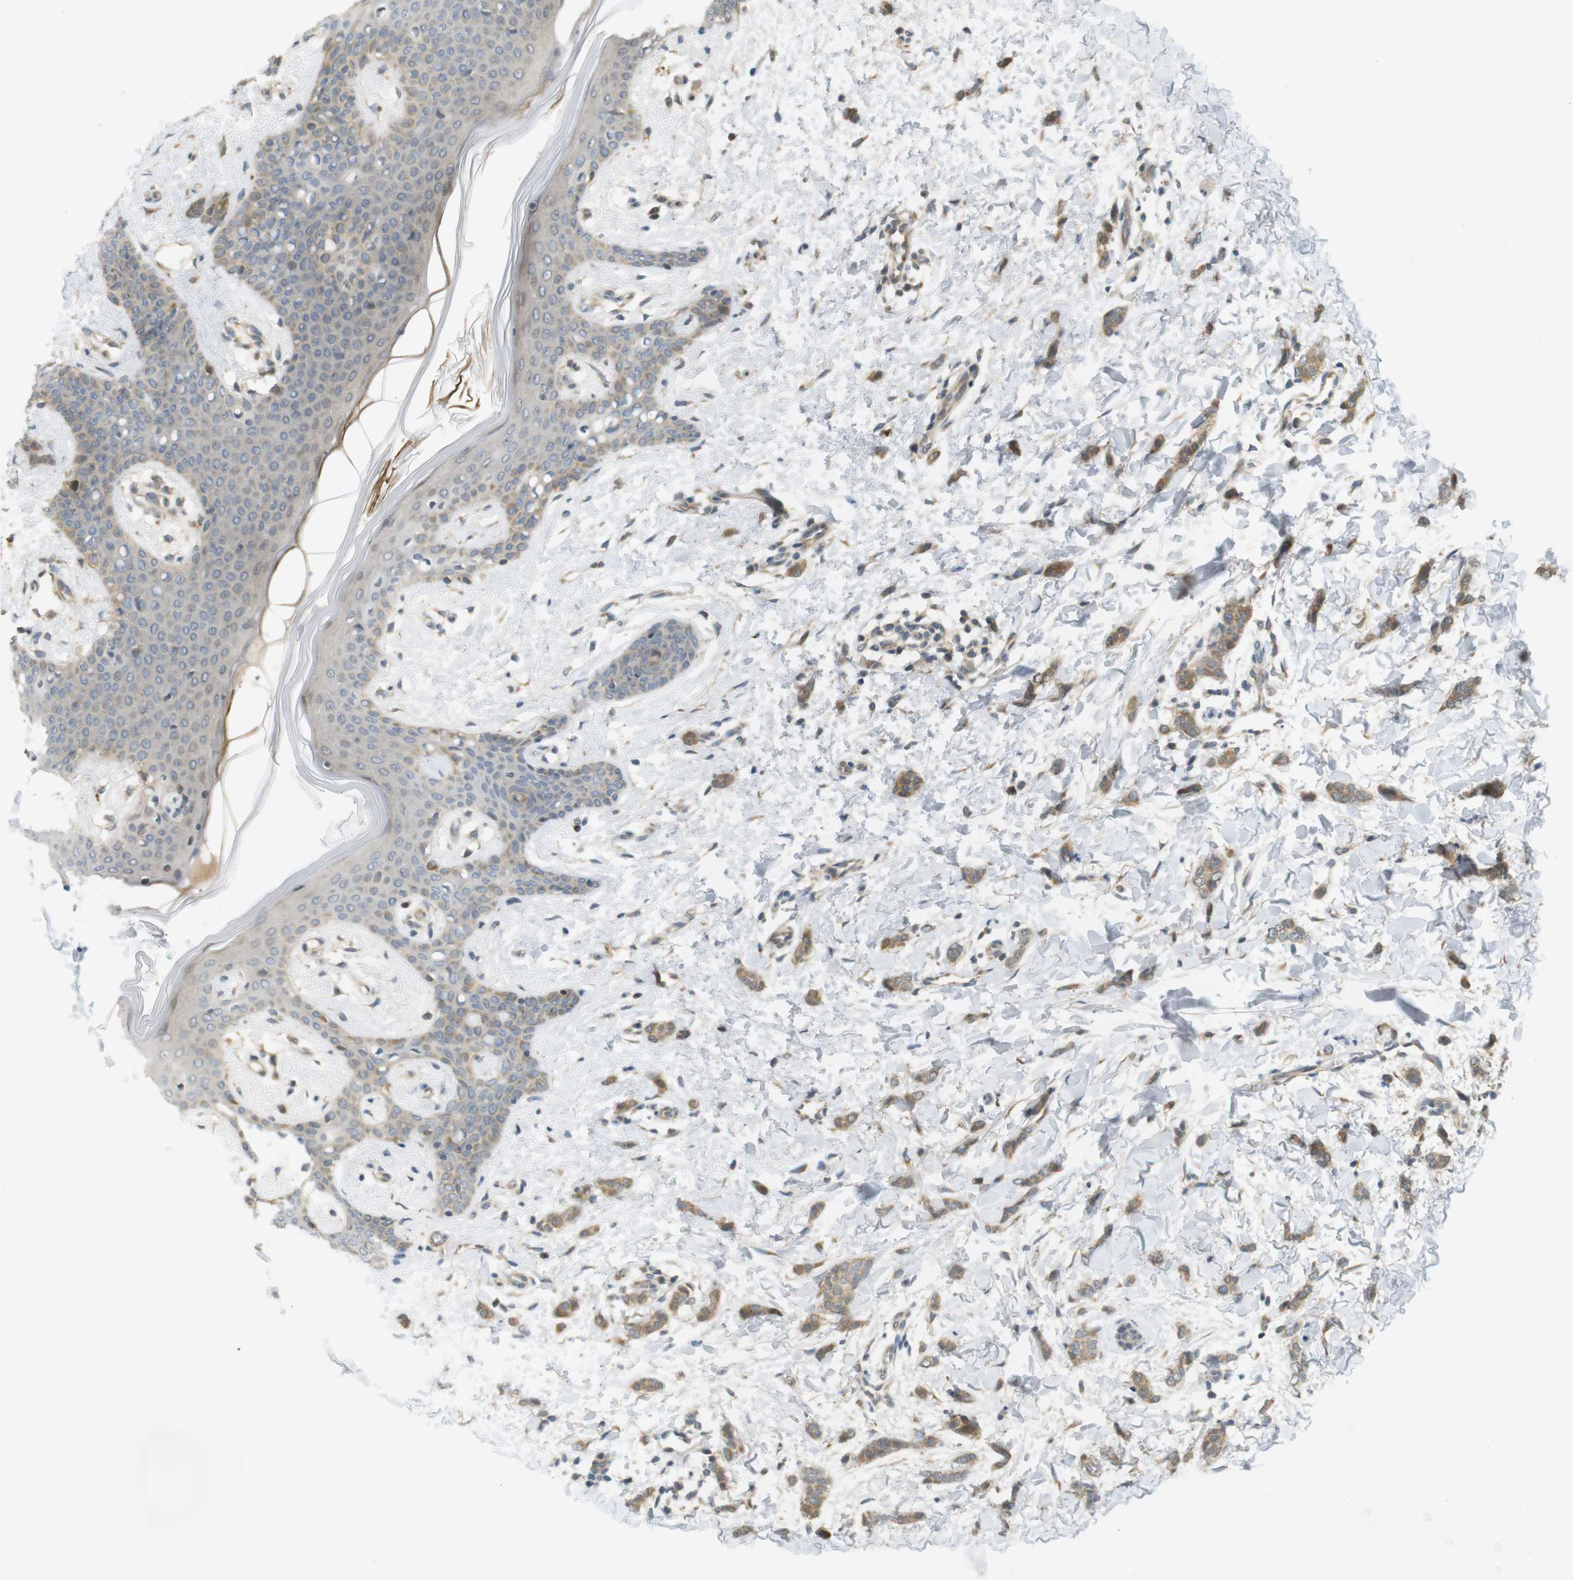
{"staining": {"intensity": "moderate", "quantity": ">75%", "location": "cytoplasmic/membranous"}, "tissue": "breast cancer", "cell_type": "Tumor cells", "image_type": "cancer", "snomed": [{"axis": "morphology", "description": "Lobular carcinoma"}, {"axis": "topography", "description": "Skin"}, {"axis": "topography", "description": "Breast"}], "caption": "Protein staining exhibits moderate cytoplasmic/membranous expression in approximately >75% of tumor cells in breast cancer (lobular carcinoma).", "gene": "CLRN3", "patient": {"sex": "female", "age": 46}}